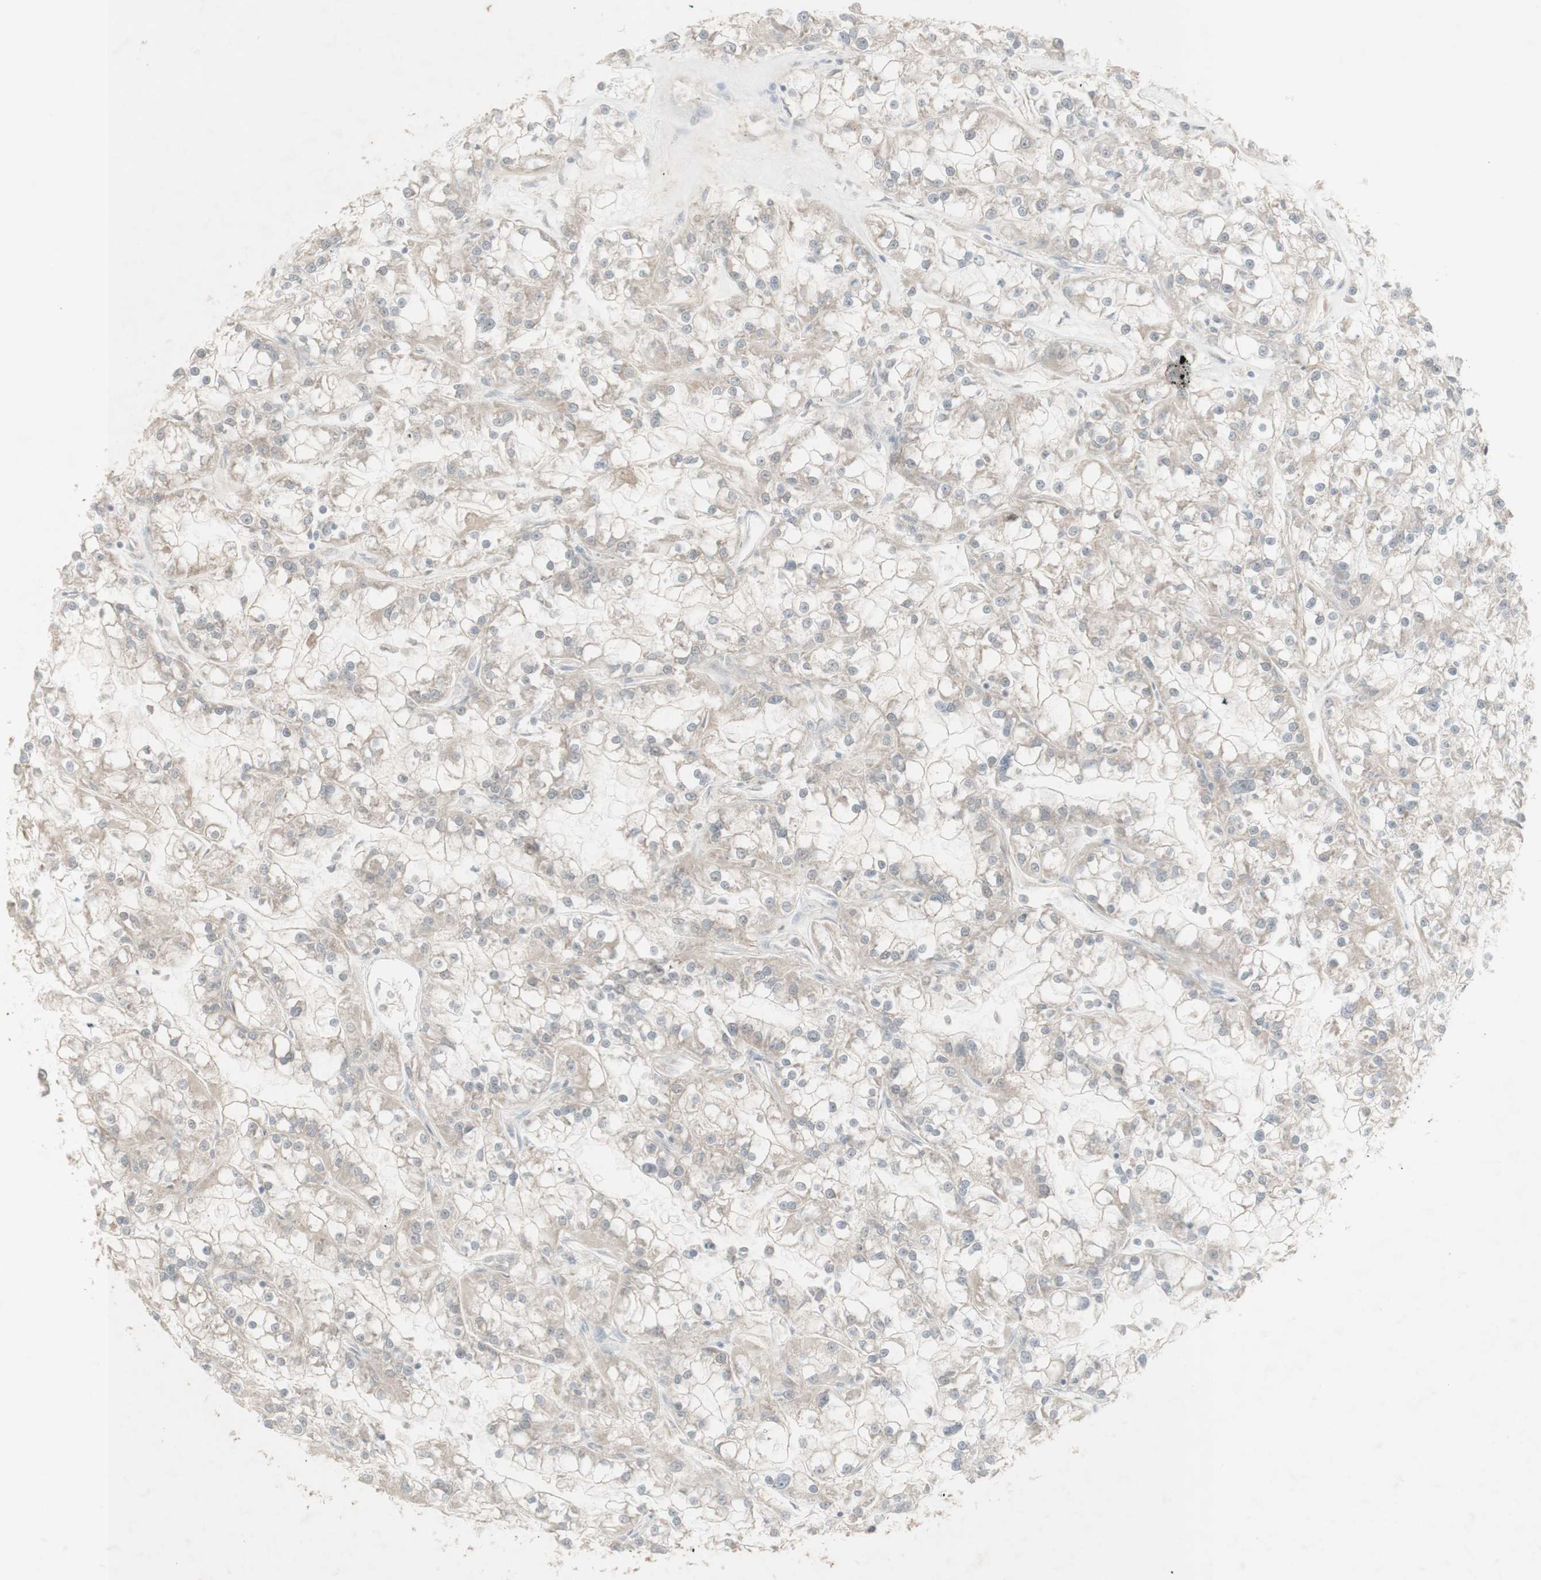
{"staining": {"intensity": "weak", "quantity": ">75%", "location": "cytoplasmic/membranous"}, "tissue": "renal cancer", "cell_type": "Tumor cells", "image_type": "cancer", "snomed": [{"axis": "morphology", "description": "Adenocarcinoma, NOS"}, {"axis": "topography", "description": "Kidney"}], "caption": "Protein analysis of renal cancer tissue displays weak cytoplasmic/membranous staining in about >75% of tumor cells.", "gene": "C1orf116", "patient": {"sex": "female", "age": 52}}